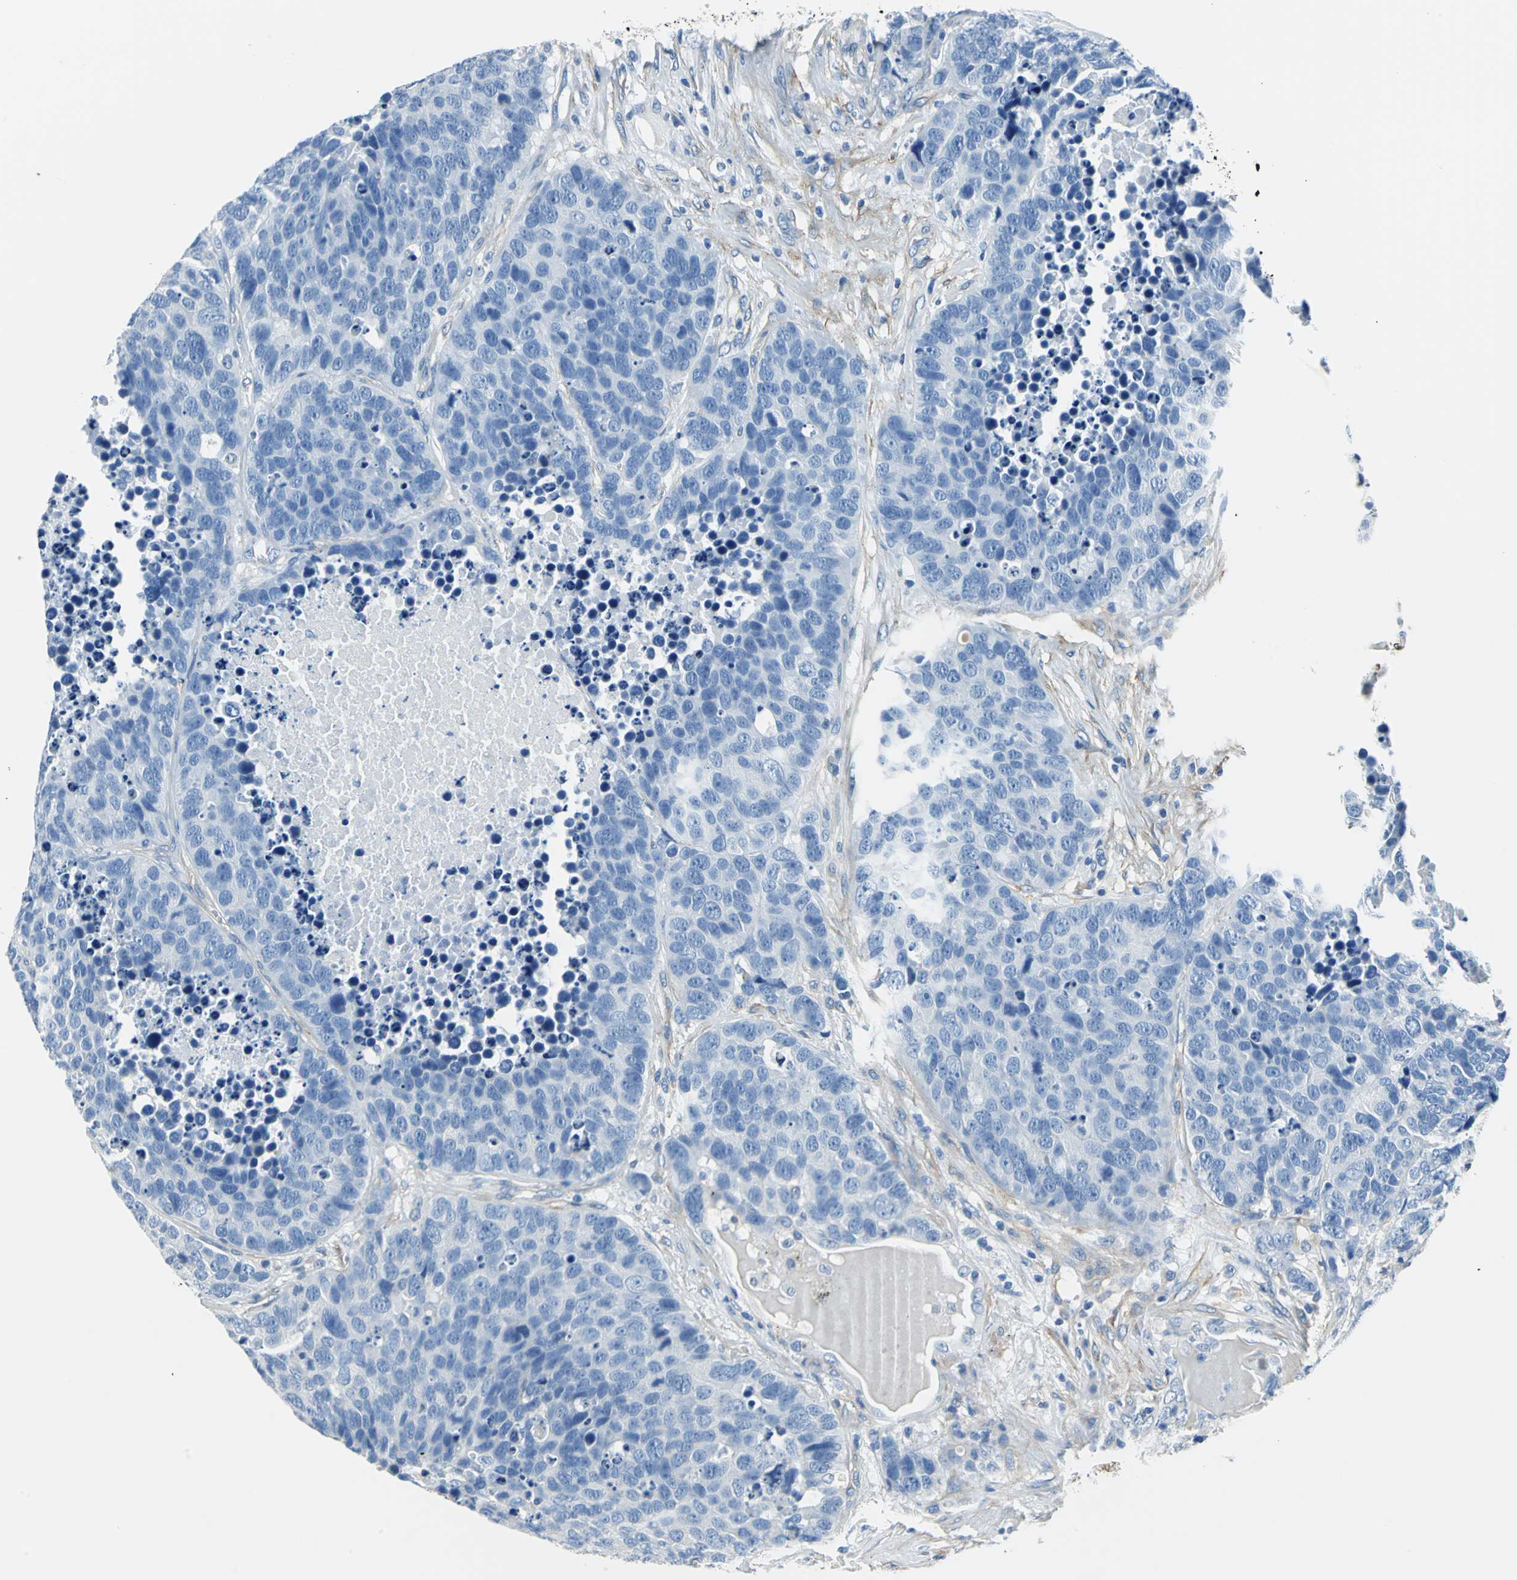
{"staining": {"intensity": "negative", "quantity": "none", "location": "none"}, "tissue": "carcinoid", "cell_type": "Tumor cells", "image_type": "cancer", "snomed": [{"axis": "morphology", "description": "Carcinoid, malignant, NOS"}, {"axis": "topography", "description": "Lung"}], "caption": "Tumor cells show no significant staining in carcinoid (malignant).", "gene": "AKAP12", "patient": {"sex": "male", "age": 60}}